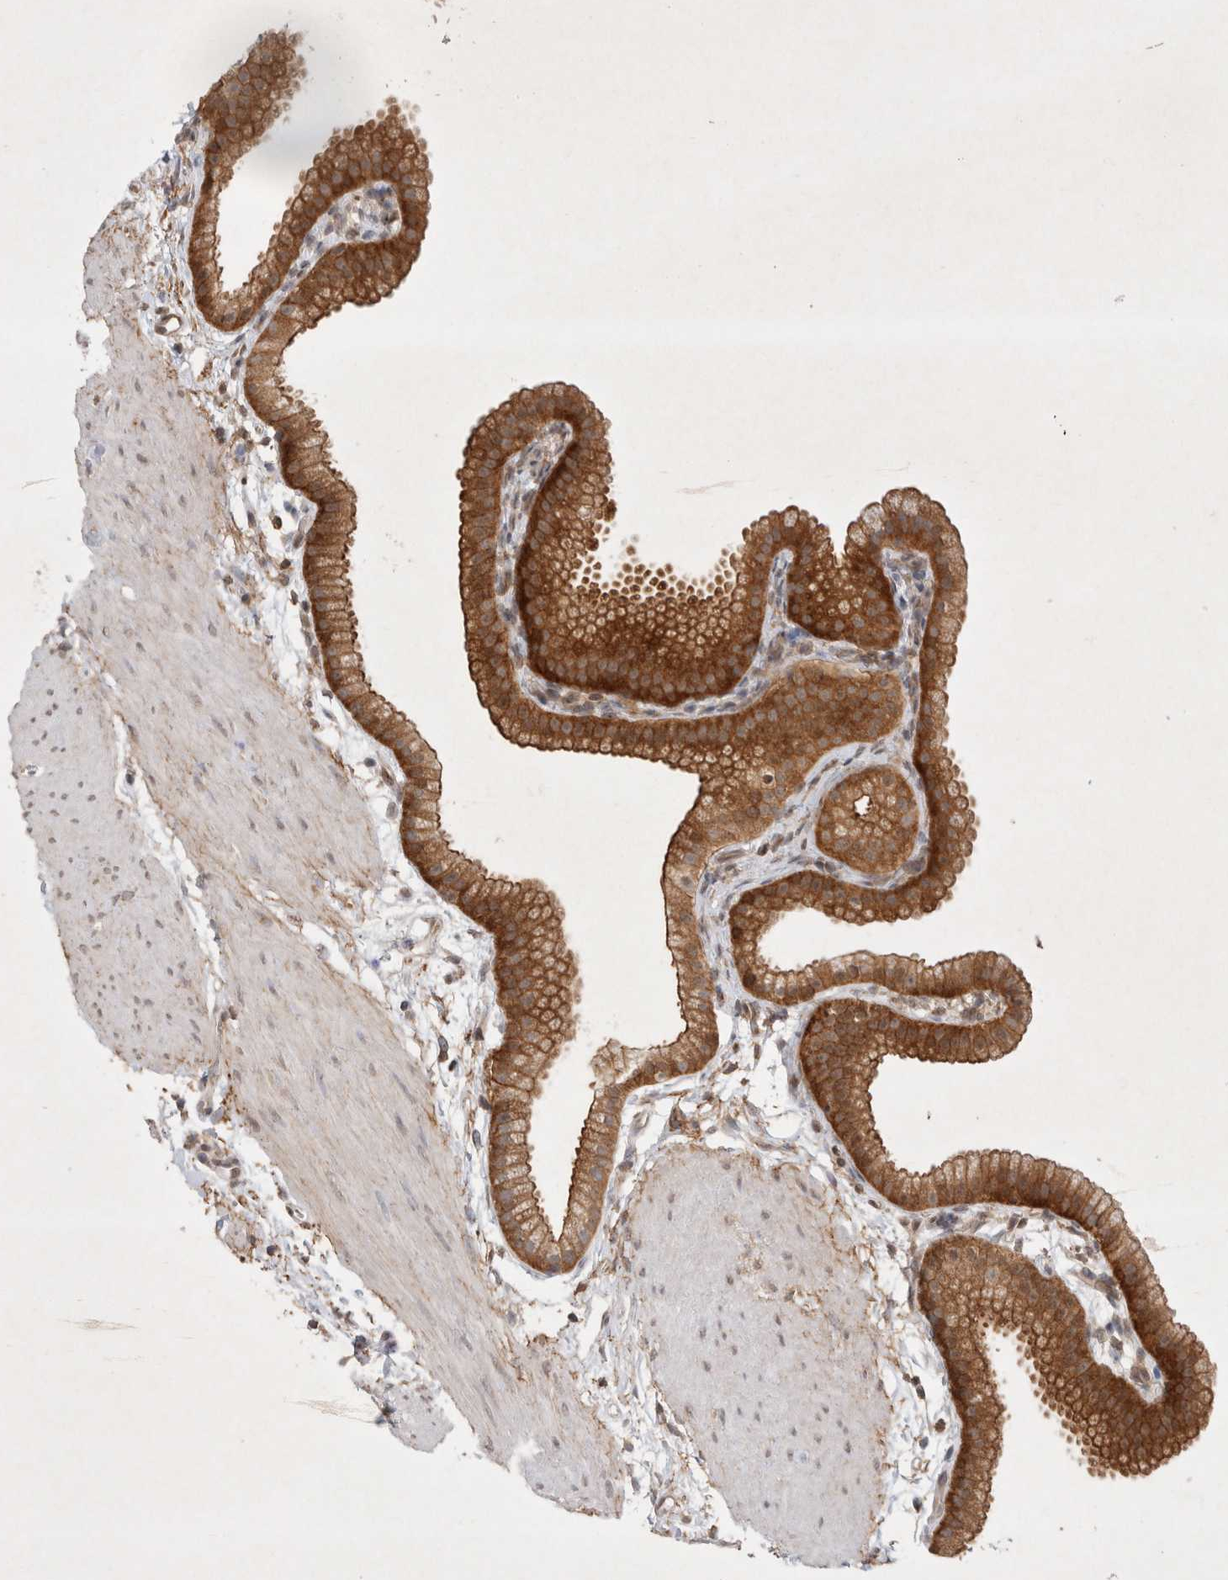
{"staining": {"intensity": "strong", "quantity": ">75%", "location": "cytoplasmic/membranous"}, "tissue": "gallbladder", "cell_type": "Glandular cells", "image_type": "normal", "snomed": [{"axis": "morphology", "description": "Normal tissue, NOS"}, {"axis": "topography", "description": "Gallbladder"}], "caption": "High-power microscopy captured an IHC photomicrograph of normal gallbladder, revealing strong cytoplasmic/membranous staining in about >75% of glandular cells.", "gene": "WIPF2", "patient": {"sex": "female", "age": 64}}